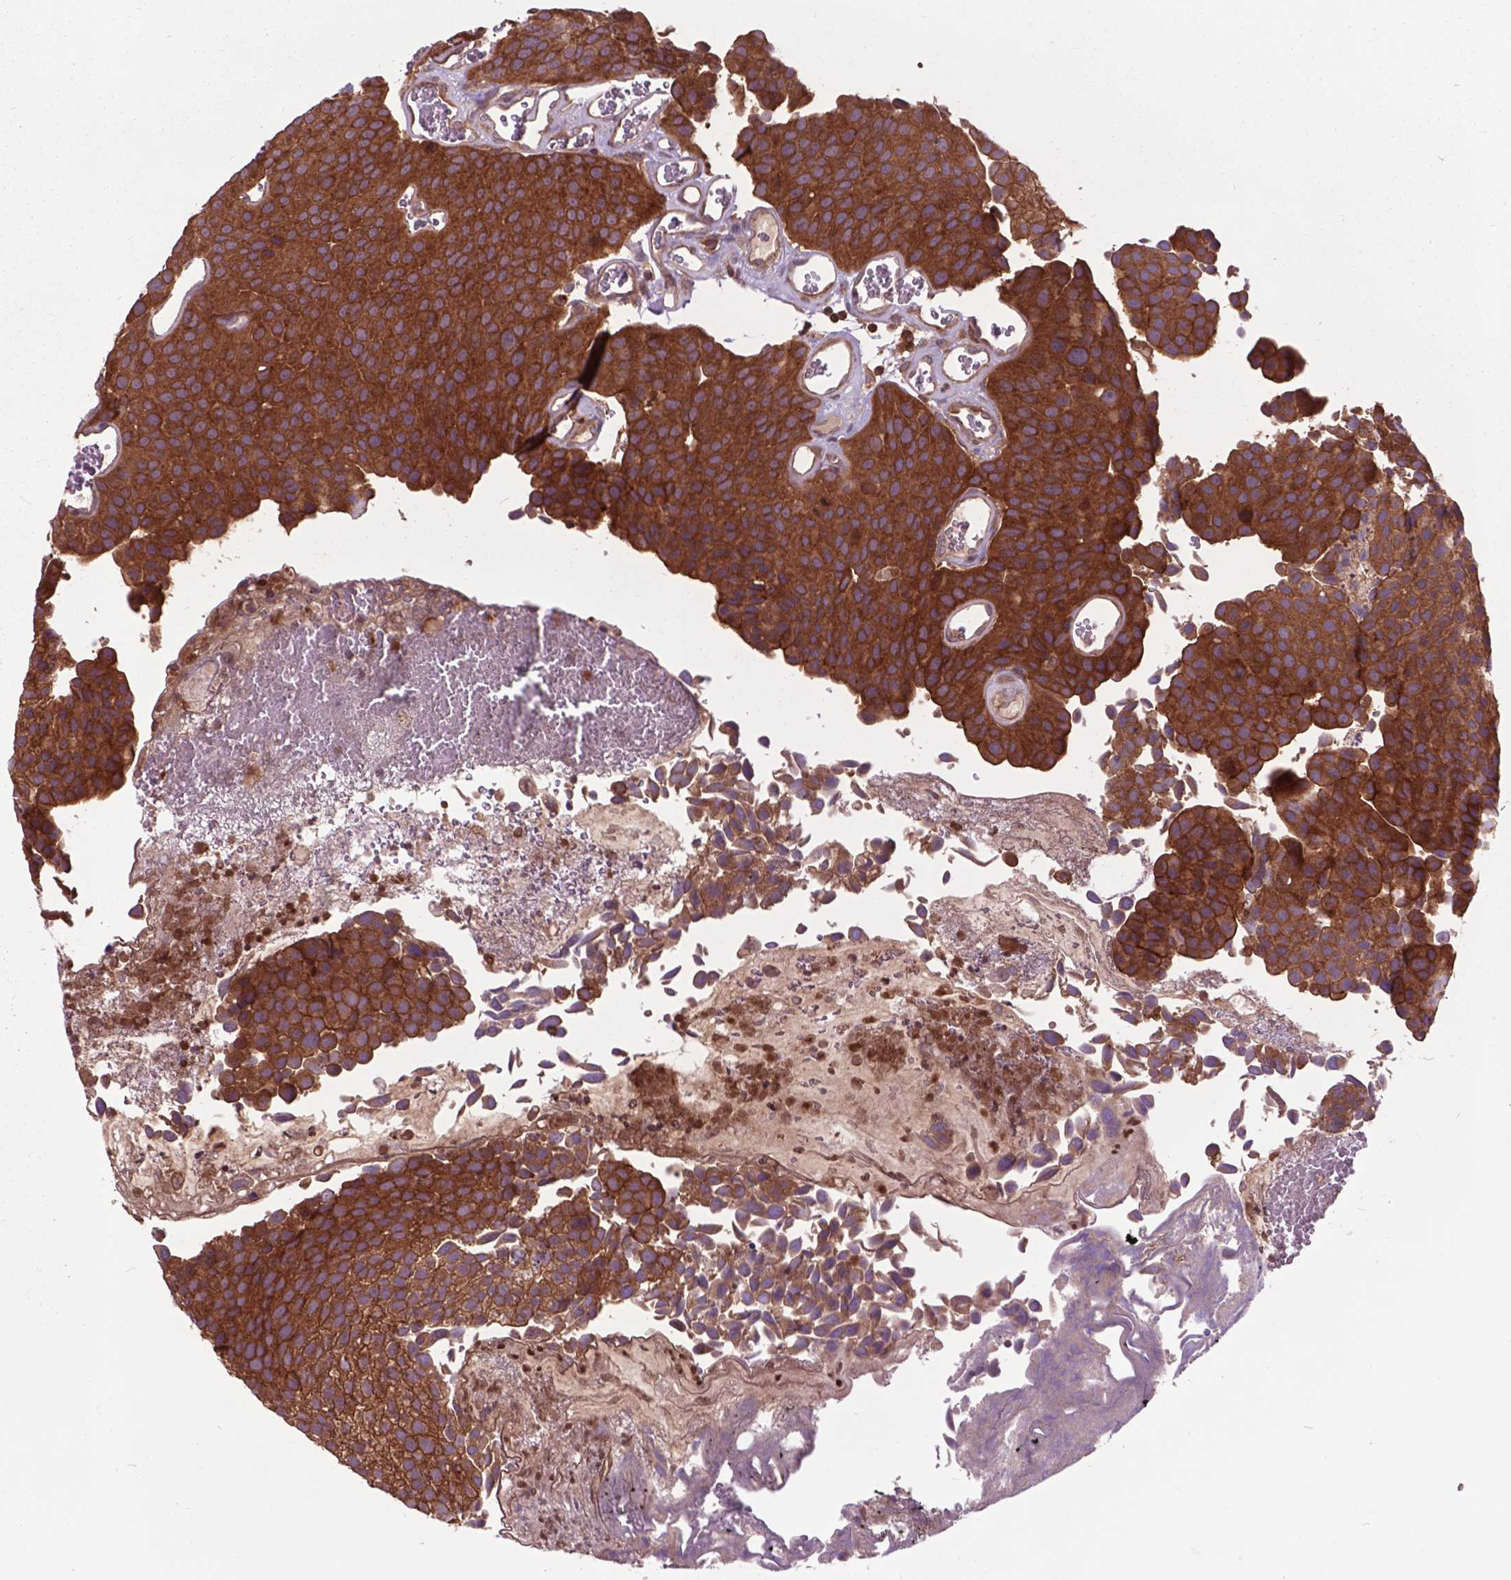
{"staining": {"intensity": "strong", "quantity": ">75%", "location": "cytoplasmic/membranous"}, "tissue": "urothelial cancer", "cell_type": "Tumor cells", "image_type": "cancer", "snomed": [{"axis": "morphology", "description": "Urothelial carcinoma, Low grade"}, {"axis": "topography", "description": "Urinary bladder"}], "caption": "Protein expression analysis of human low-grade urothelial carcinoma reveals strong cytoplasmic/membranous expression in approximately >75% of tumor cells. The staining is performed using DAB (3,3'-diaminobenzidine) brown chromogen to label protein expression. The nuclei are counter-stained blue using hematoxylin.", "gene": "ARAF", "patient": {"sex": "female", "age": 69}}